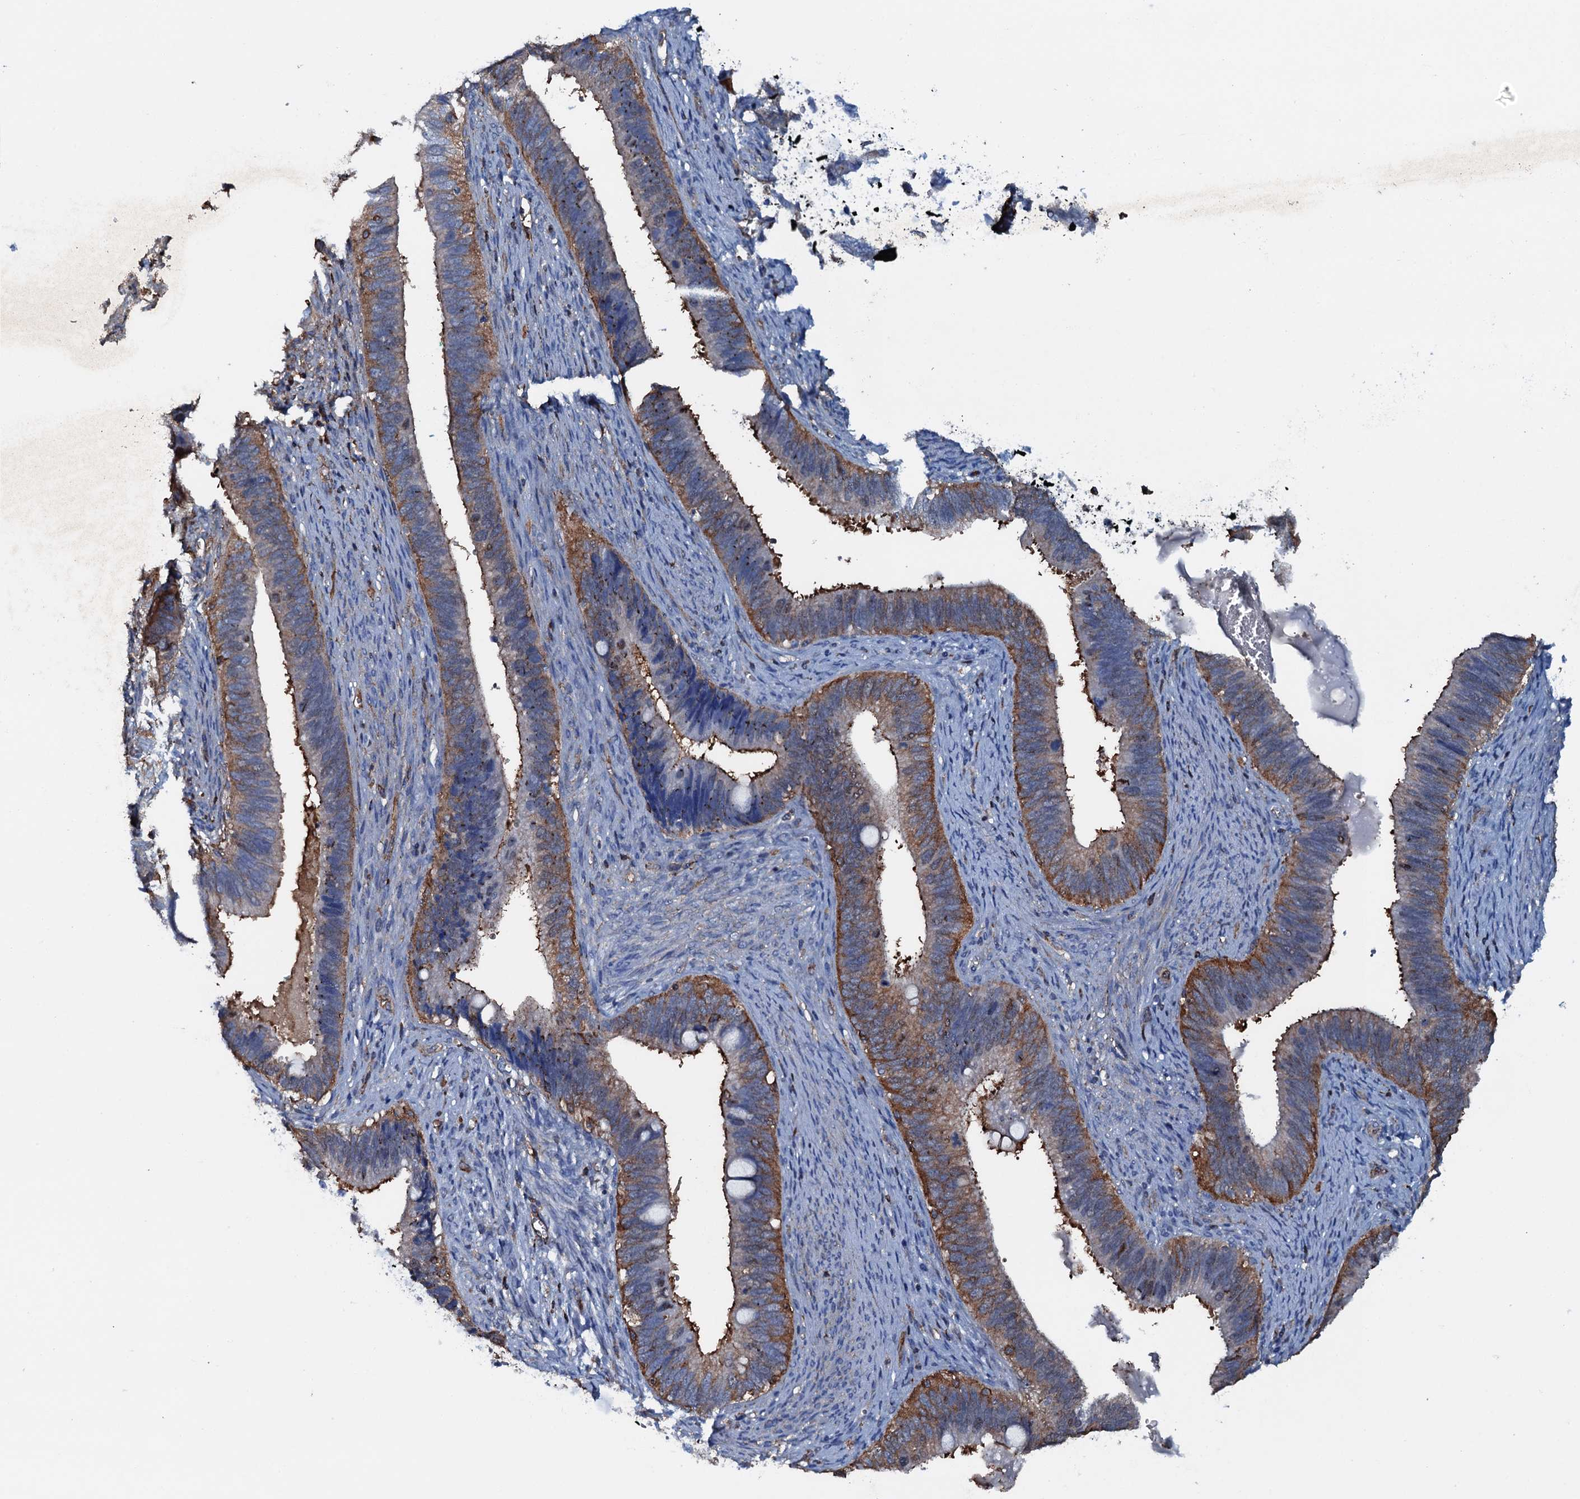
{"staining": {"intensity": "moderate", "quantity": "25%-75%", "location": "cytoplasmic/membranous"}, "tissue": "cervical cancer", "cell_type": "Tumor cells", "image_type": "cancer", "snomed": [{"axis": "morphology", "description": "Adenocarcinoma, NOS"}, {"axis": "topography", "description": "Cervix"}], "caption": "This is an image of IHC staining of adenocarcinoma (cervical), which shows moderate positivity in the cytoplasmic/membranous of tumor cells.", "gene": "MS4A4E", "patient": {"sex": "female", "age": 42}}